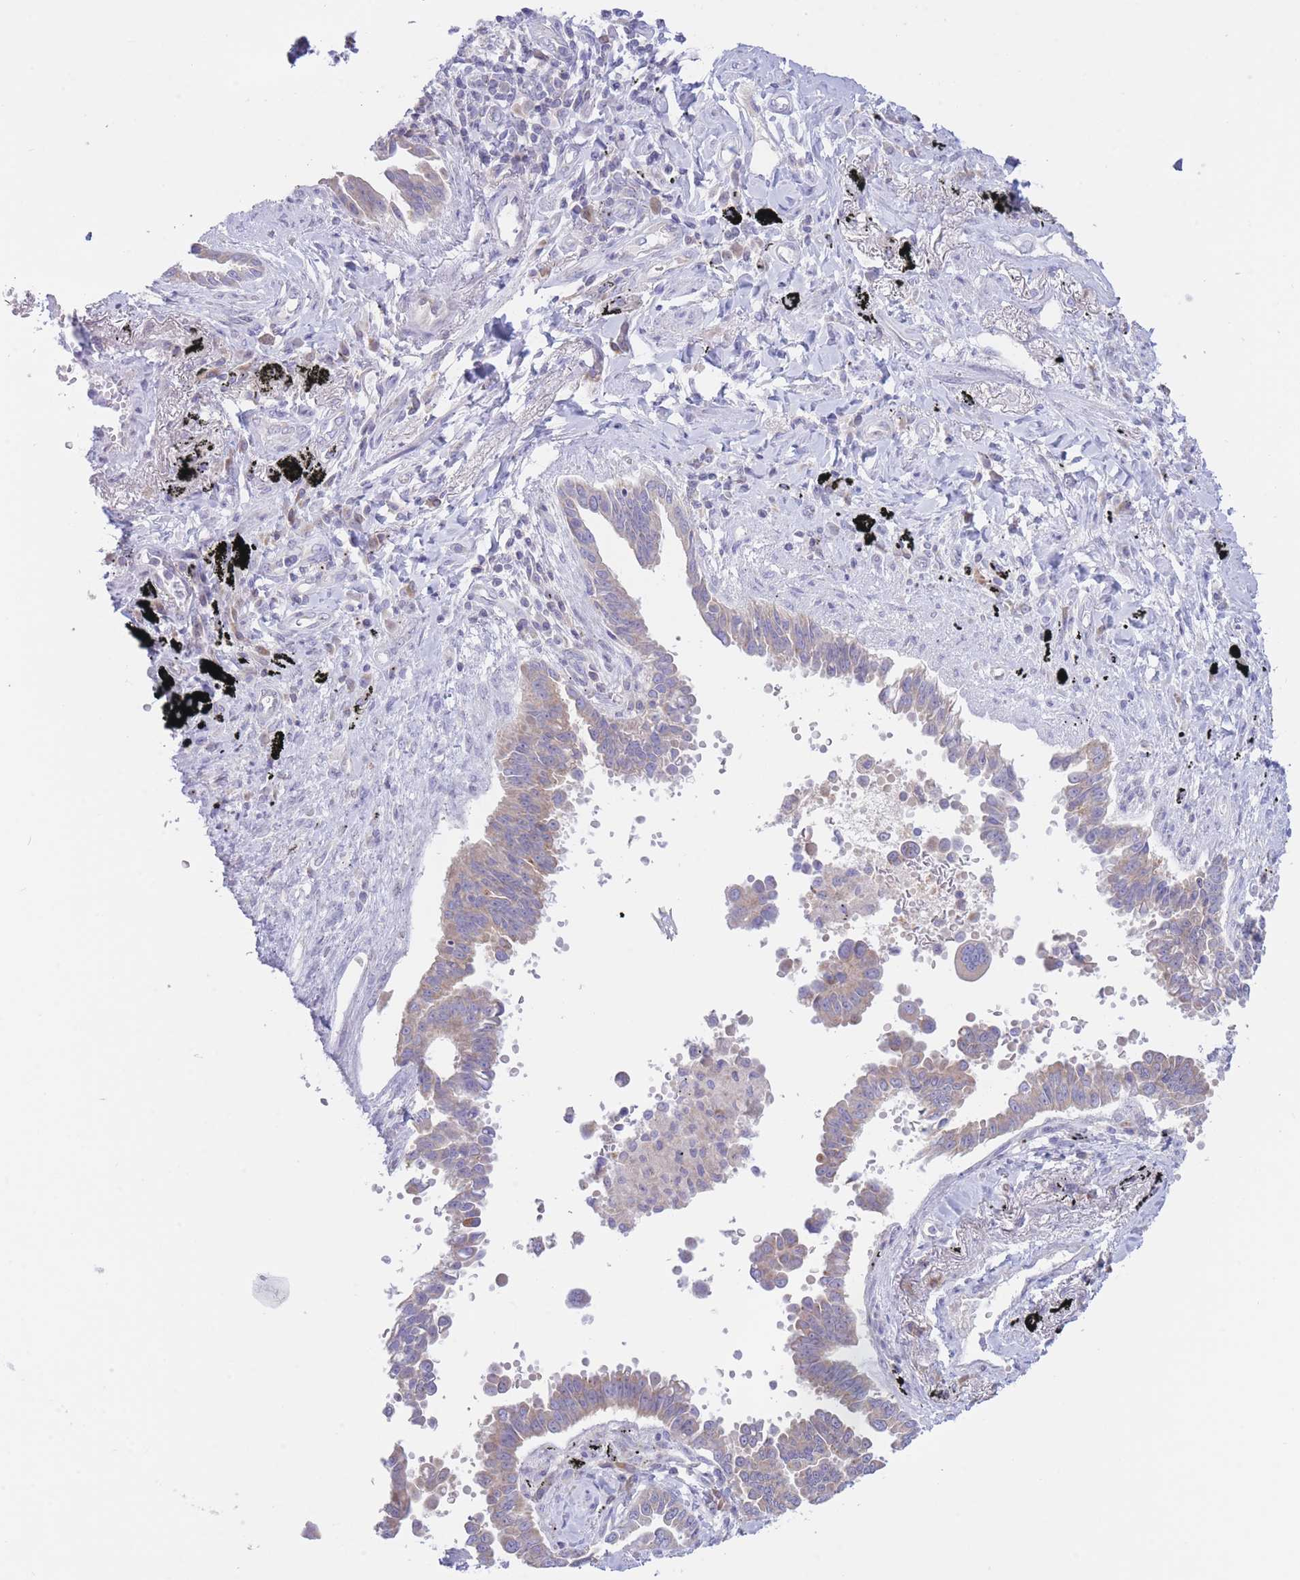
{"staining": {"intensity": "weak", "quantity": "25%-75%", "location": "cytoplasmic/membranous"}, "tissue": "lung cancer", "cell_type": "Tumor cells", "image_type": "cancer", "snomed": [{"axis": "morphology", "description": "Adenocarcinoma, NOS"}, {"axis": "topography", "description": "Lung"}], "caption": "Immunohistochemistry of human lung cancer (adenocarcinoma) demonstrates low levels of weak cytoplasmic/membranous staining in approximately 25%-75% of tumor cells.", "gene": "NANP", "patient": {"sex": "male", "age": 67}}